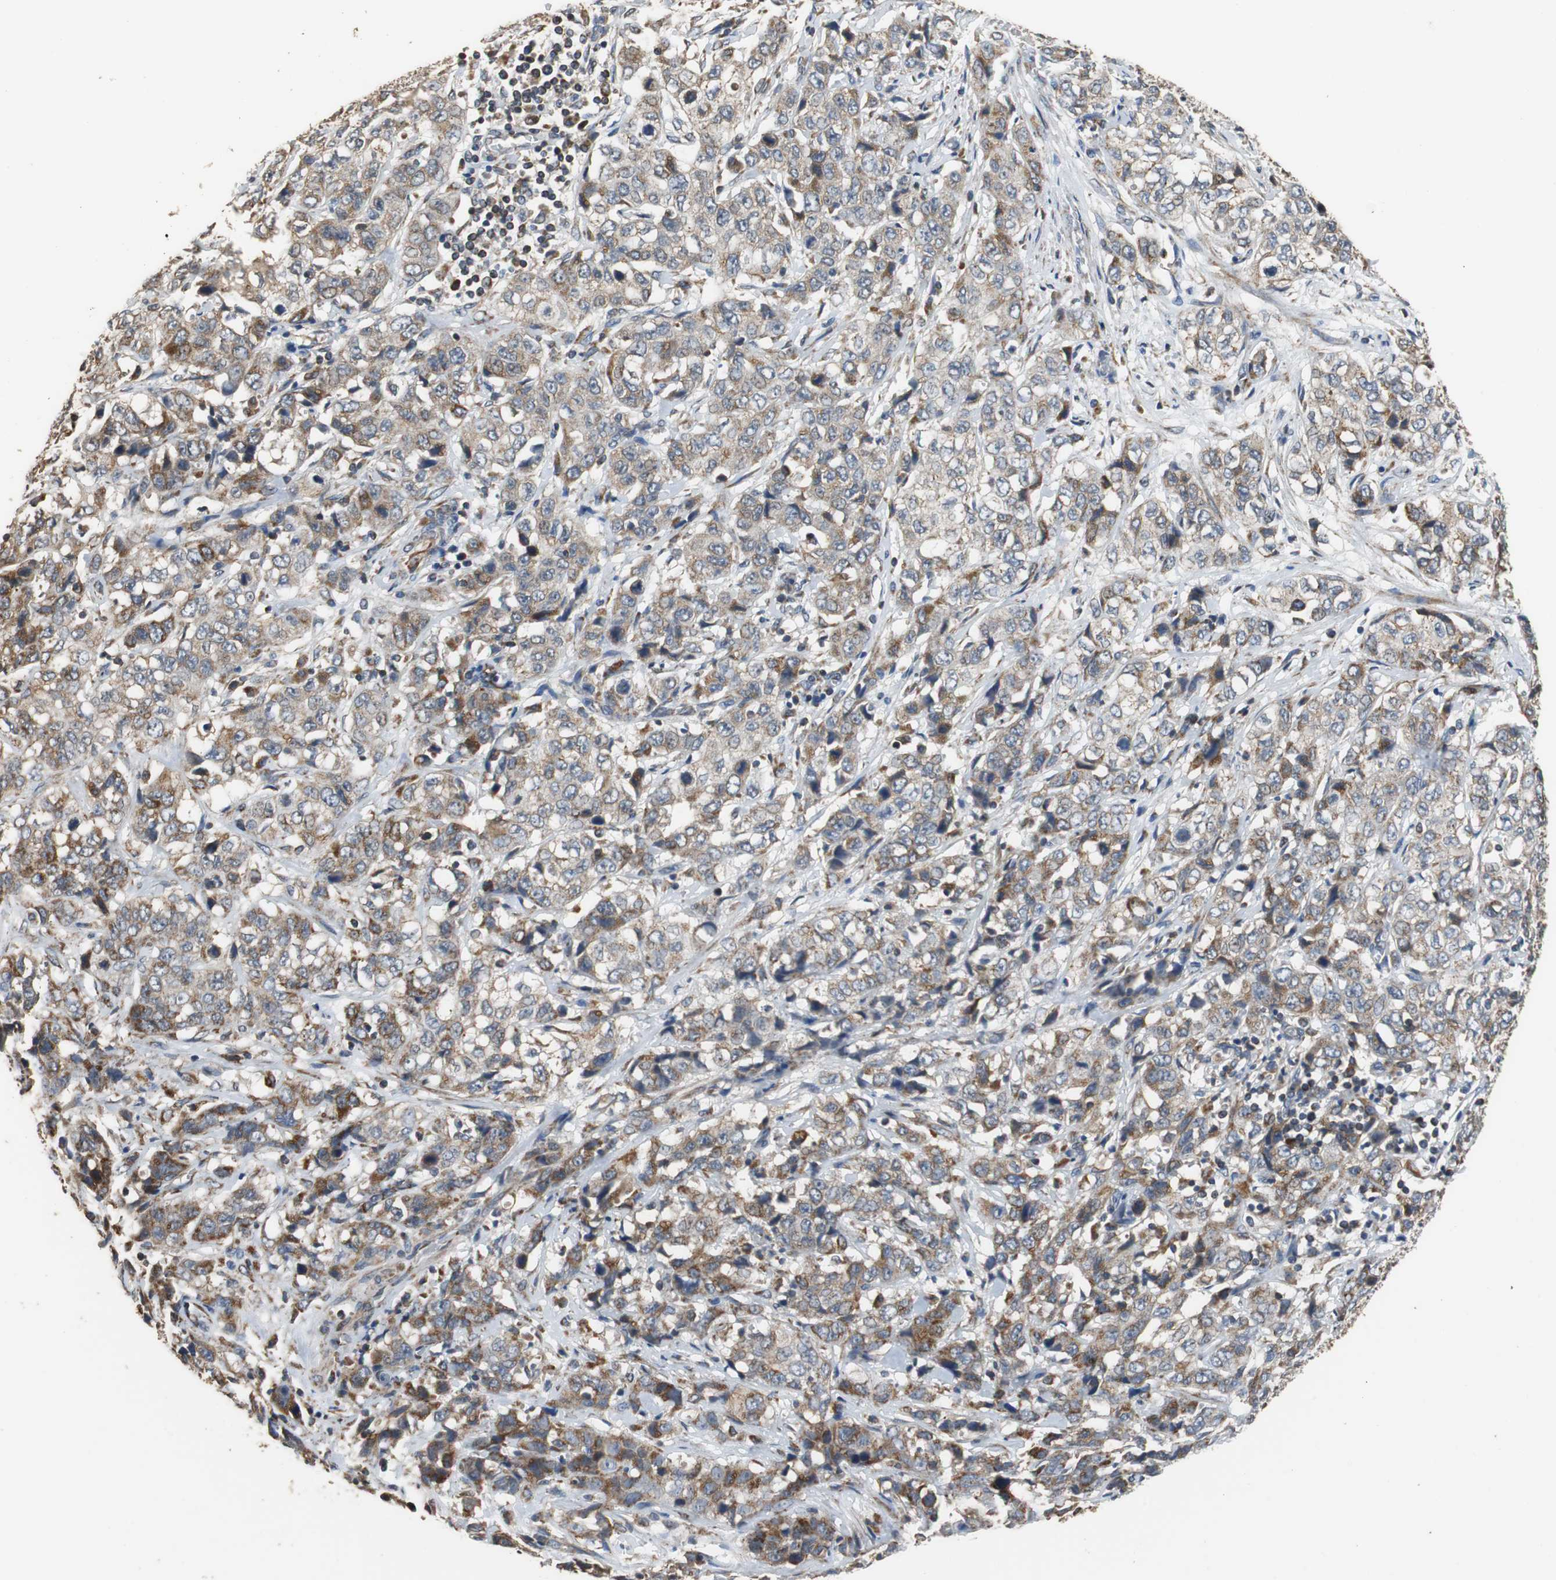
{"staining": {"intensity": "moderate", "quantity": ">75%", "location": "cytoplasmic/membranous"}, "tissue": "stomach cancer", "cell_type": "Tumor cells", "image_type": "cancer", "snomed": [{"axis": "morphology", "description": "Adenocarcinoma, NOS"}, {"axis": "topography", "description": "Stomach"}], "caption": "Adenocarcinoma (stomach) was stained to show a protein in brown. There is medium levels of moderate cytoplasmic/membranous staining in about >75% of tumor cells.", "gene": "HMGCL", "patient": {"sex": "male", "age": 48}}